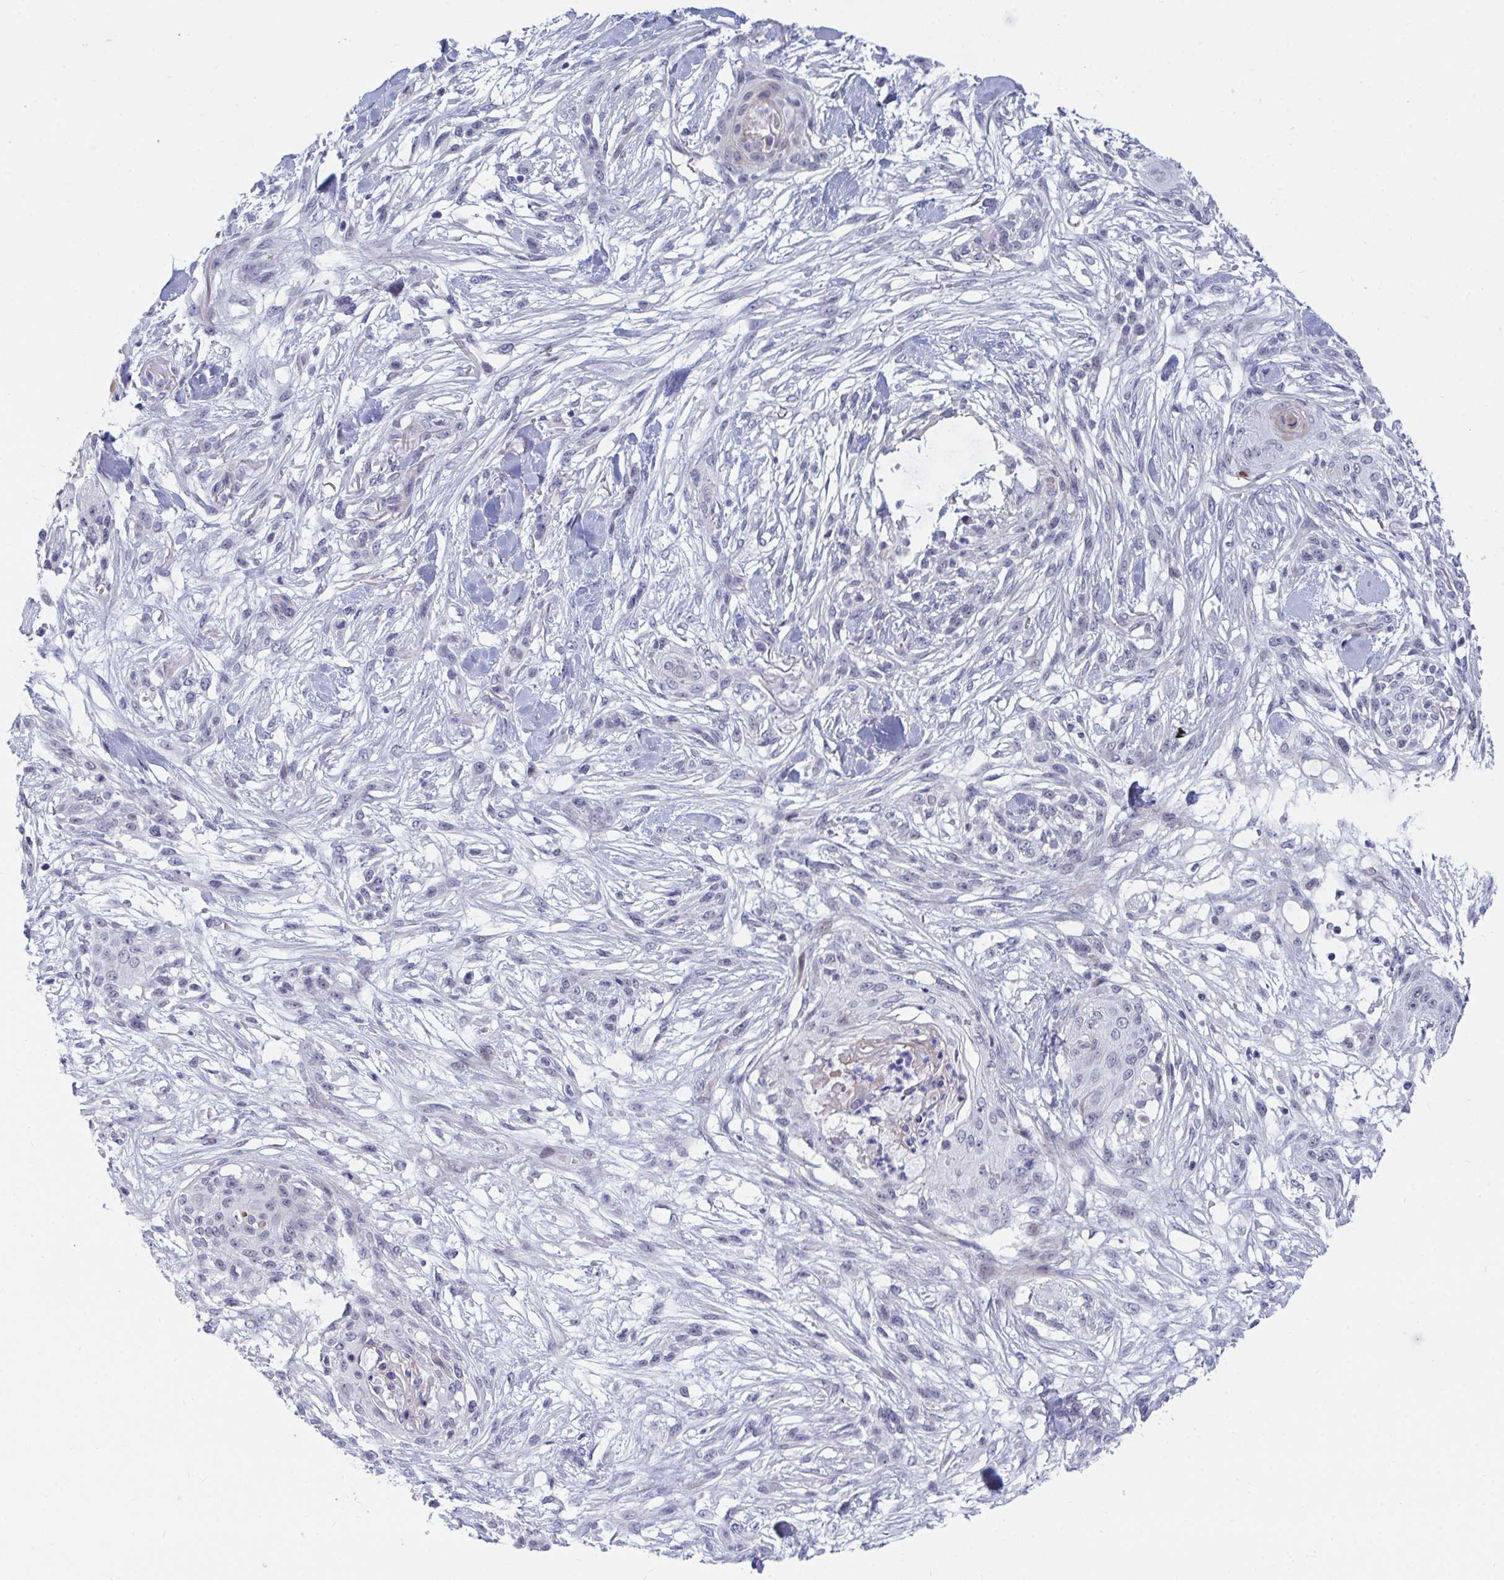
{"staining": {"intensity": "negative", "quantity": "none", "location": "none"}, "tissue": "skin cancer", "cell_type": "Tumor cells", "image_type": "cancer", "snomed": [{"axis": "morphology", "description": "Squamous cell carcinoma, NOS"}, {"axis": "topography", "description": "Skin"}], "caption": "Immunohistochemistry (IHC) of human squamous cell carcinoma (skin) displays no staining in tumor cells.", "gene": "DAOA", "patient": {"sex": "female", "age": 59}}